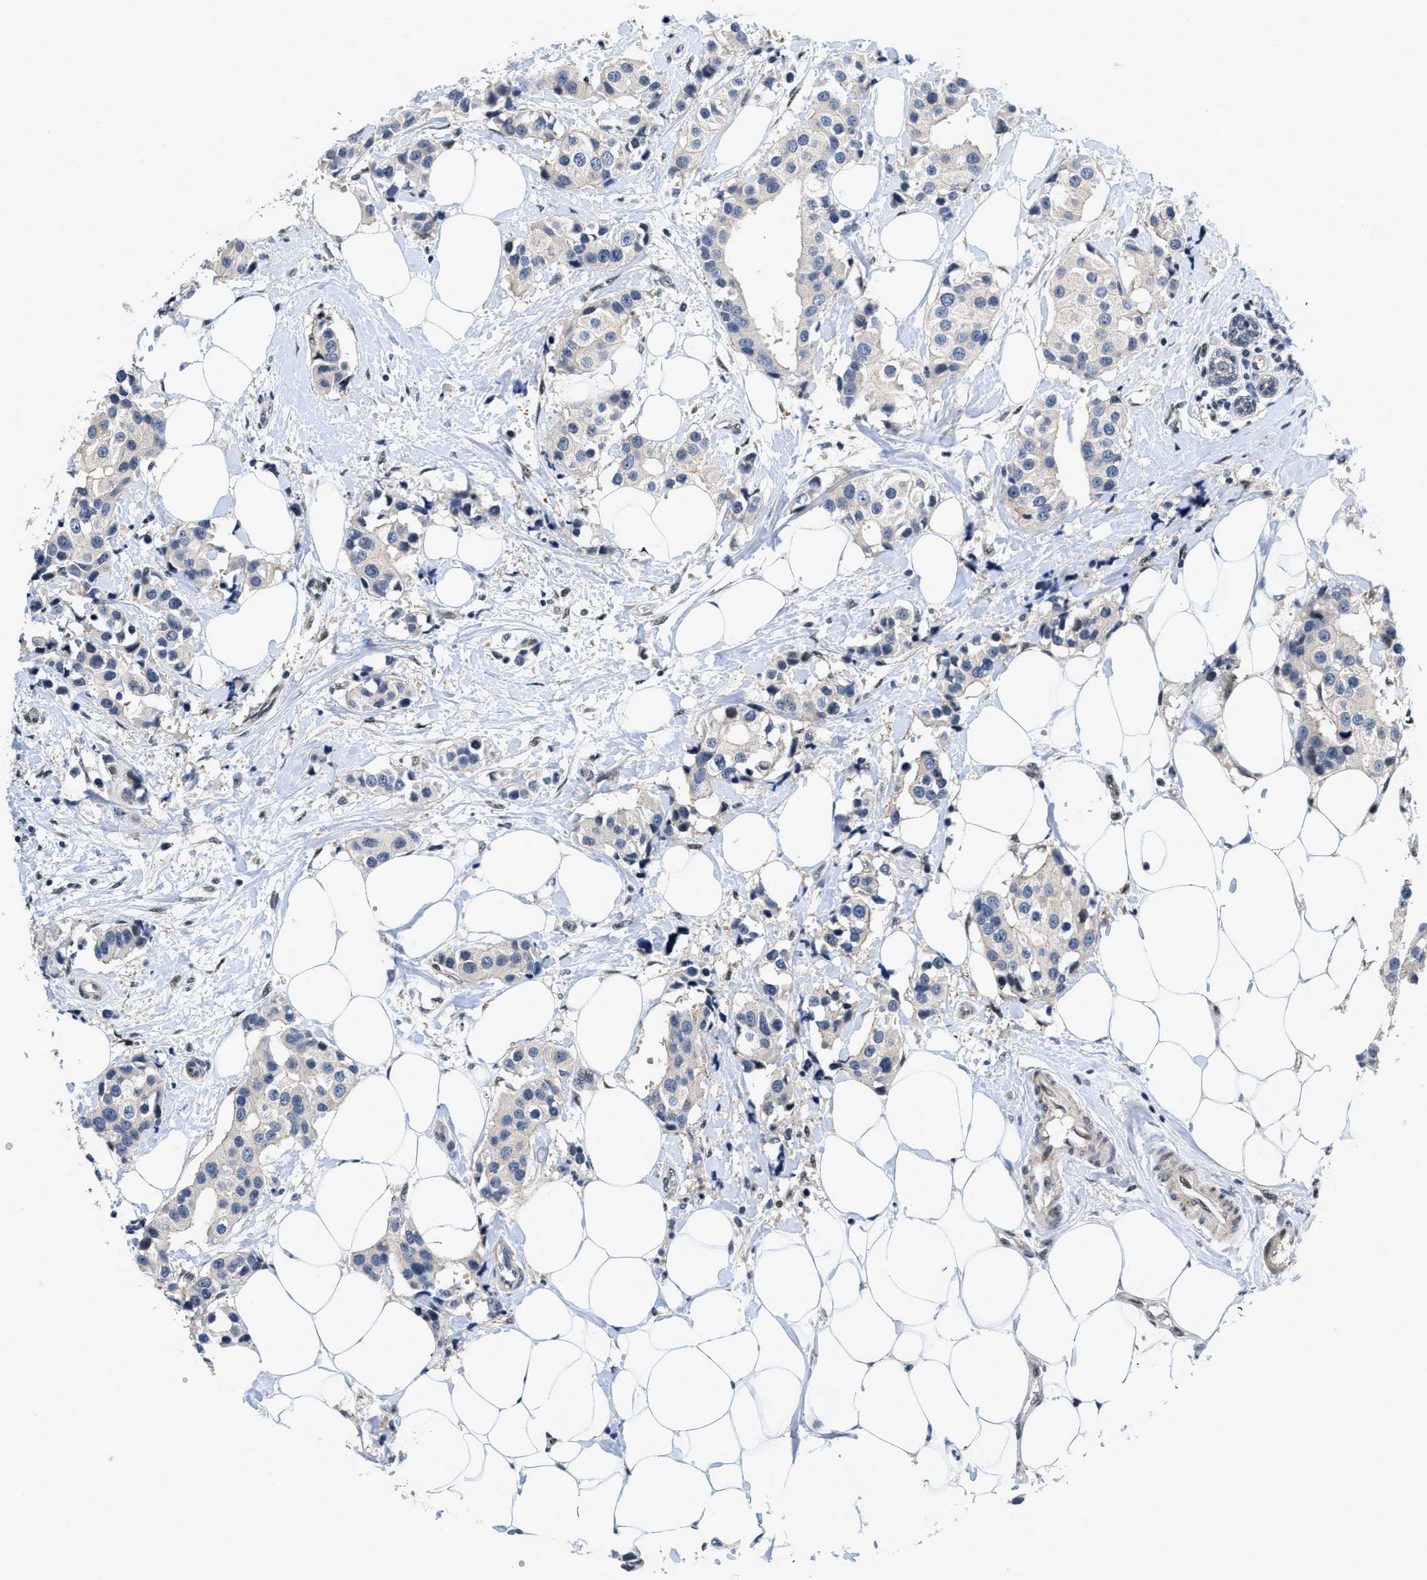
{"staining": {"intensity": "weak", "quantity": "<25%", "location": "cytoplasmic/membranous"}, "tissue": "breast cancer", "cell_type": "Tumor cells", "image_type": "cancer", "snomed": [{"axis": "morphology", "description": "Normal tissue, NOS"}, {"axis": "morphology", "description": "Duct carcinoma"}, {"axis": "topography", "description": "Breast"}], "caption": "Tumor cells show no significant expression in intraductal carcinoma (breast). (Immunohistochemistry (ihc), brightfield microscopy, high magnification).", "gene": "VIP", "patient": {"sex": "female", "age": 39}}